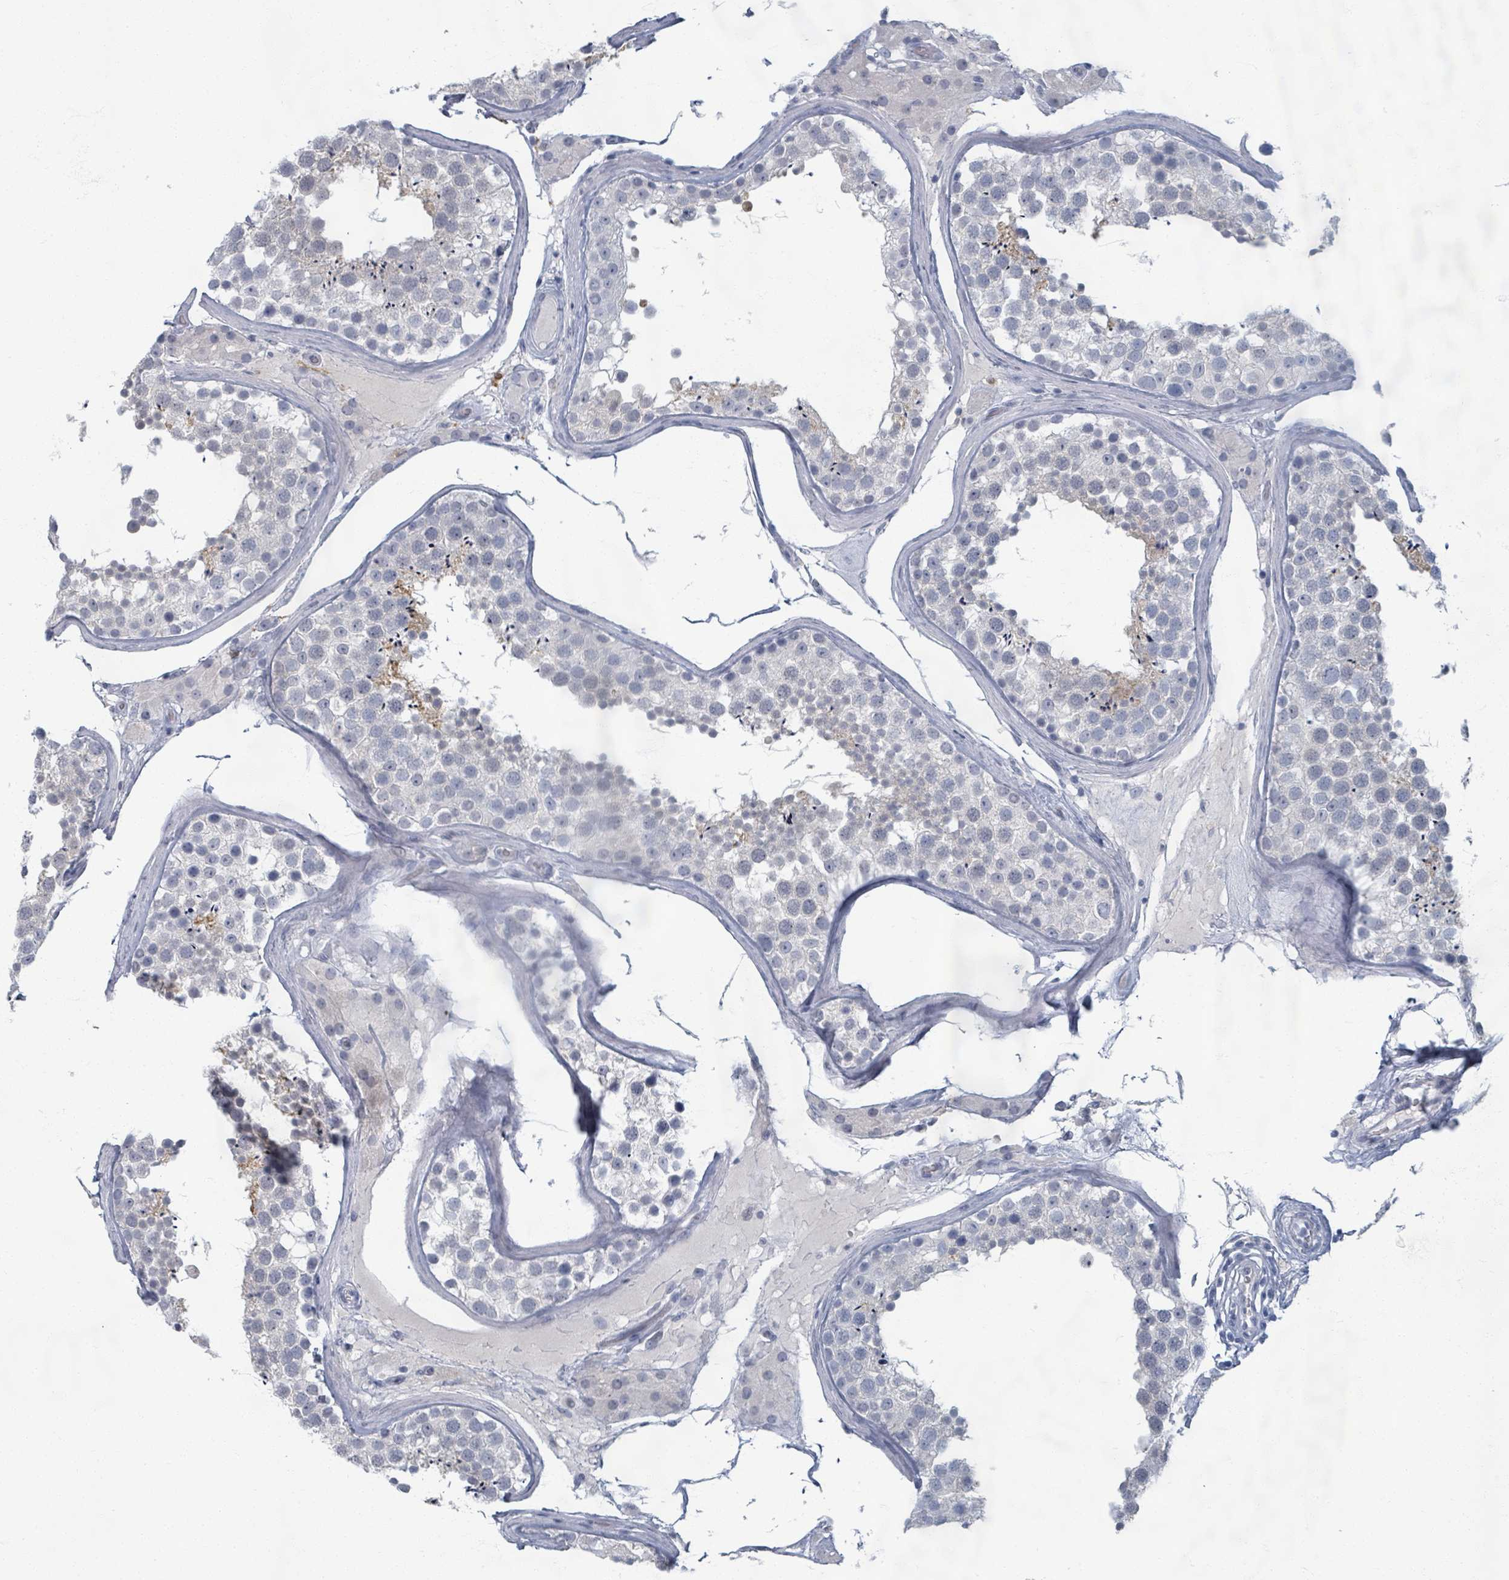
{"staining": {"intensity": "weak", "quantity": "<25%", "location": "cytoplasmic/membranous"}, "tissue": "testis", "cell_type": "Cells in seminiferous ducts", "image_type": "normal", "snomed": [{"axis": "morphology", "description": "Normal tissue, NOS"}, {"axis": "topography", "description": "Testis"}], "caption": "High power microscopy micrograph of an immunohistochemistry image of normal testis, revealing no significant staining in cells in seminiferous ducts.", "gene": "WNT11", "patient": {"sex": "male", "age": 46}}